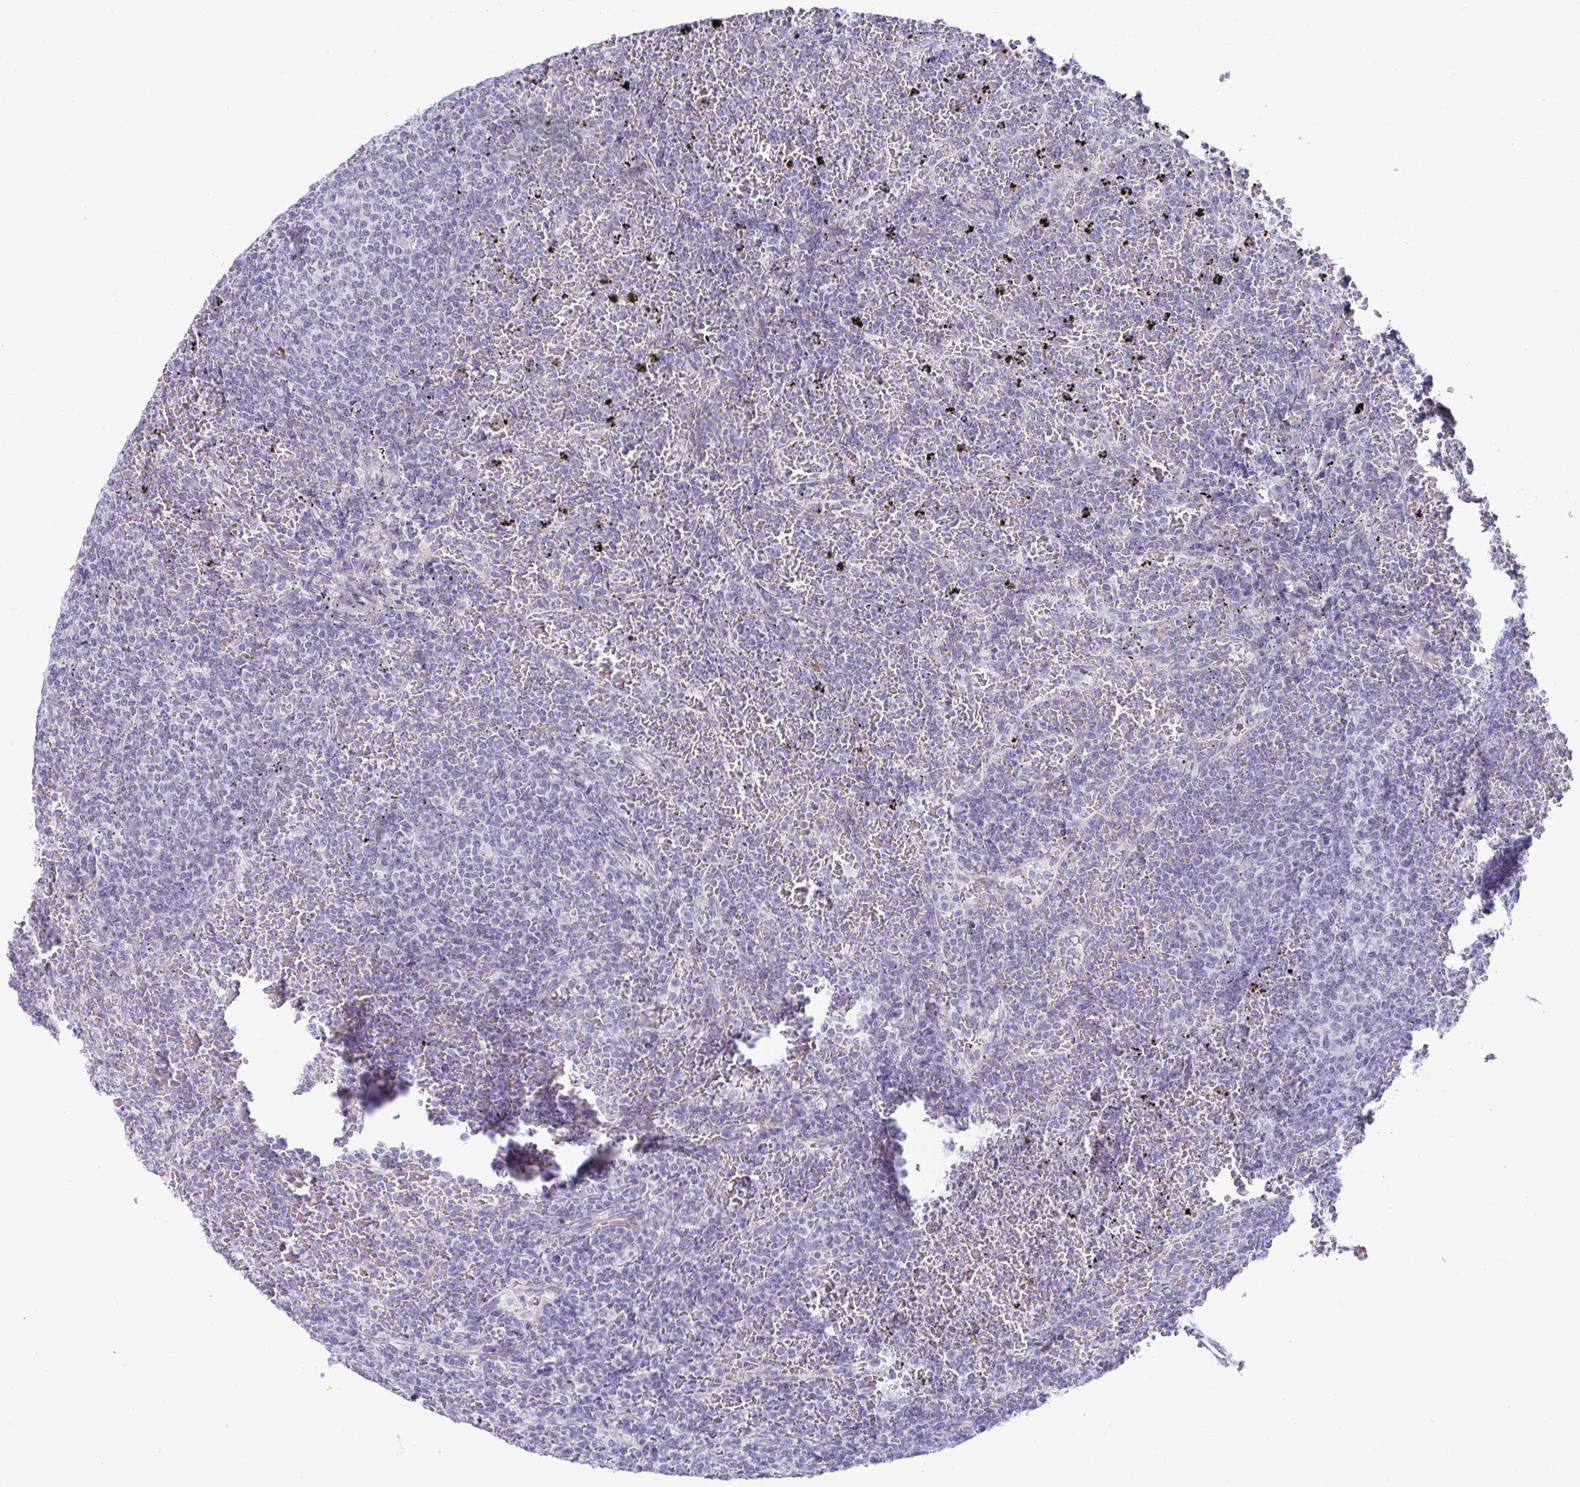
{"staining": {"intensity": "negative", "quantity": "none", "location": "none"}, "tissue": "lymphoma", "cell_type": "Tumor cells", "image_type": "cancer", "snomed": [{"axis": "morphology", "description": "Malignant lymphoma, non-Hodgkin's type, Low grade"}, {"axis": "topography", "description": "Spleen"}], "caption": "Immunohistochemical staining of human lymphoma exhibits no significant staining in tumor cells.", "gene": "NPY", "patient": {"sex": "female", "age": 77}}